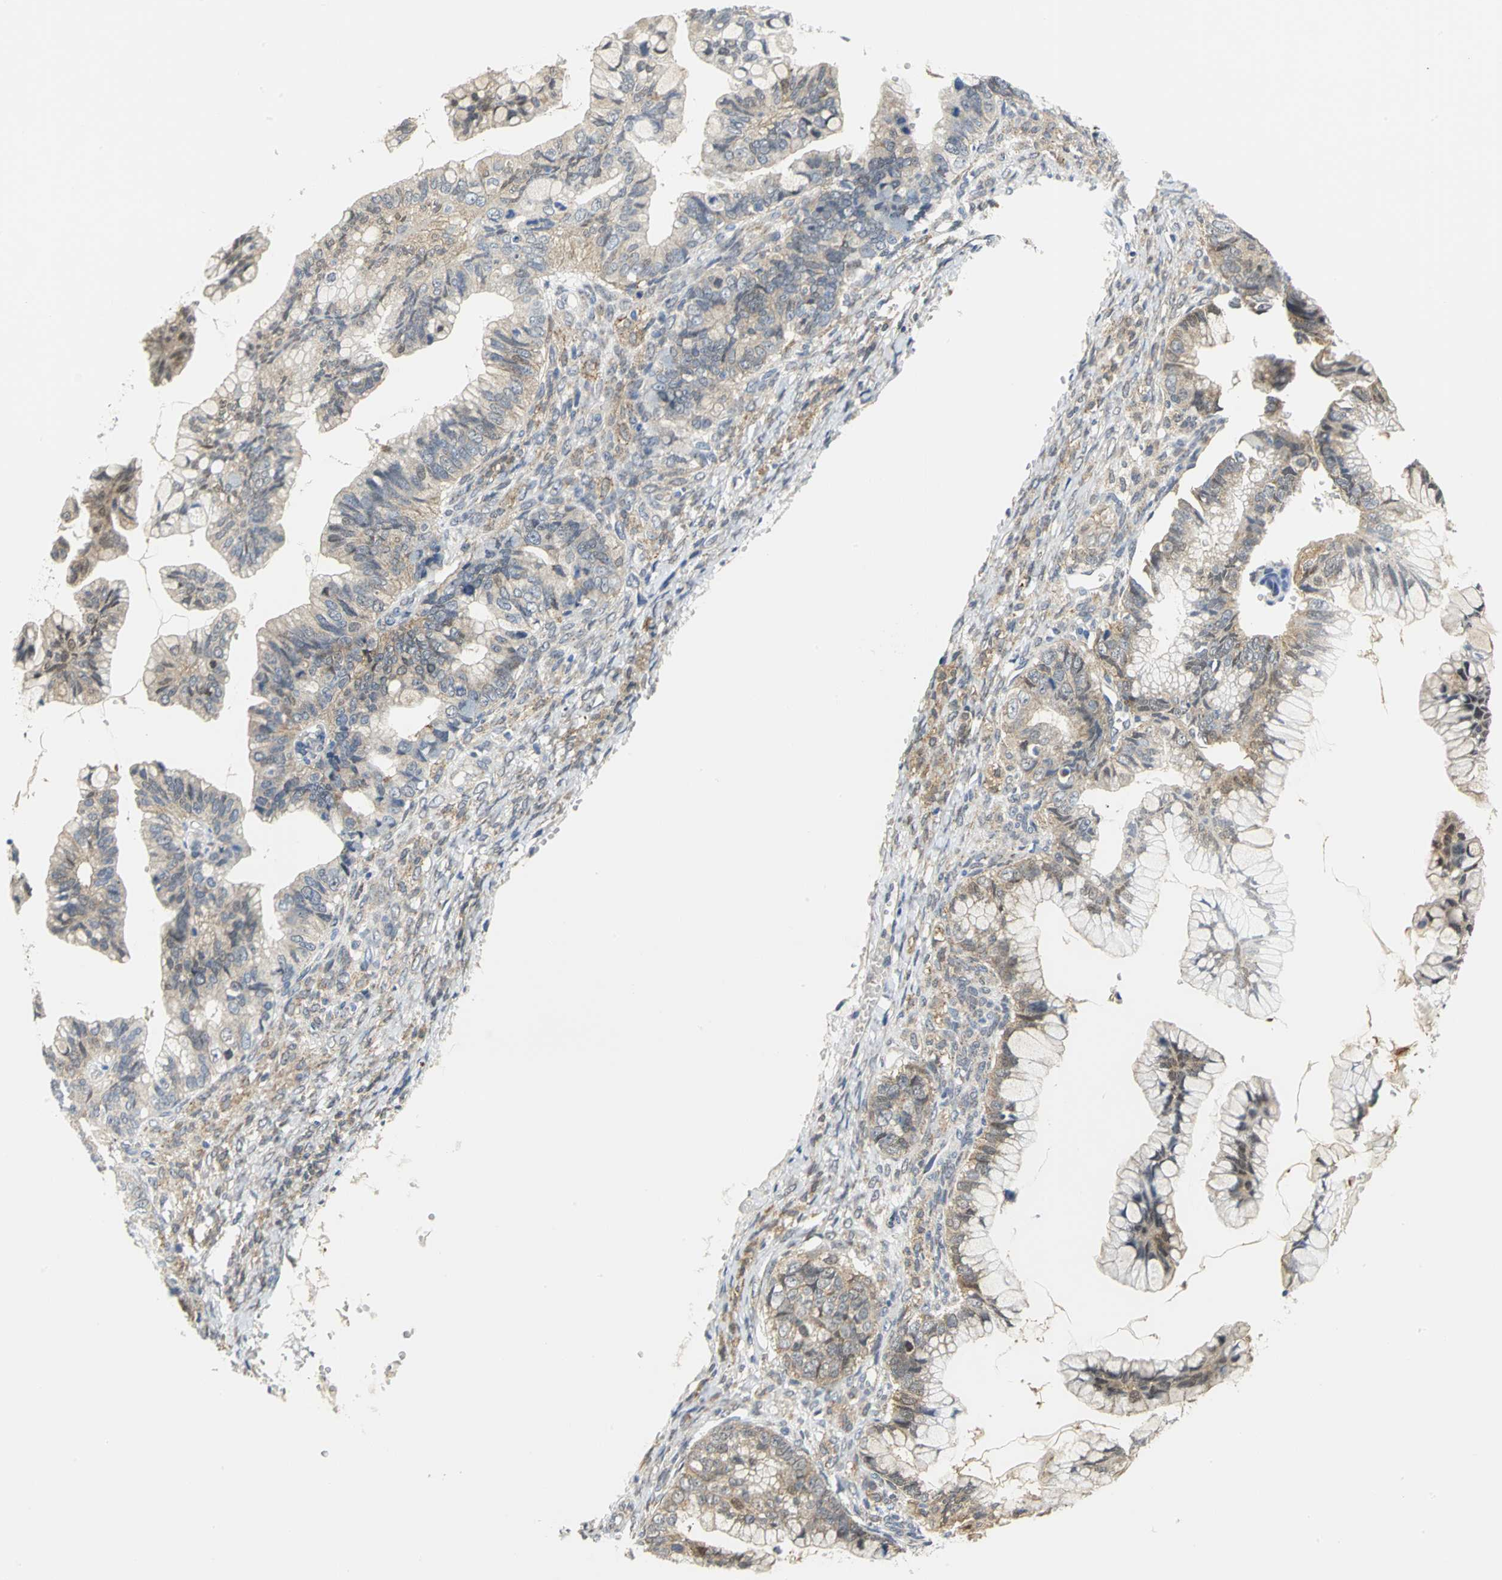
{"staining": {"intensity": "weak", "quantity": "25%-75%", "location": "cytoplasmic/membranous"}, "tissue": "ovarian cancer", "cell_type": "Tumor cells", "image_type": "cancer", "snomed": [{"axis": "morphology", "description": "Cystadenocarcinoma, mucinous, NOS"}, {"axis": "topography", "description": "Ovary"}], "caption": "A brown stain highlights weak cytoplasmic/membranous staining of a protein in human ovarian mucinous cystadenocarcinoma tumor cells.", "gene": "PGM3", "patient": {"sex": "female", "age": 36}}